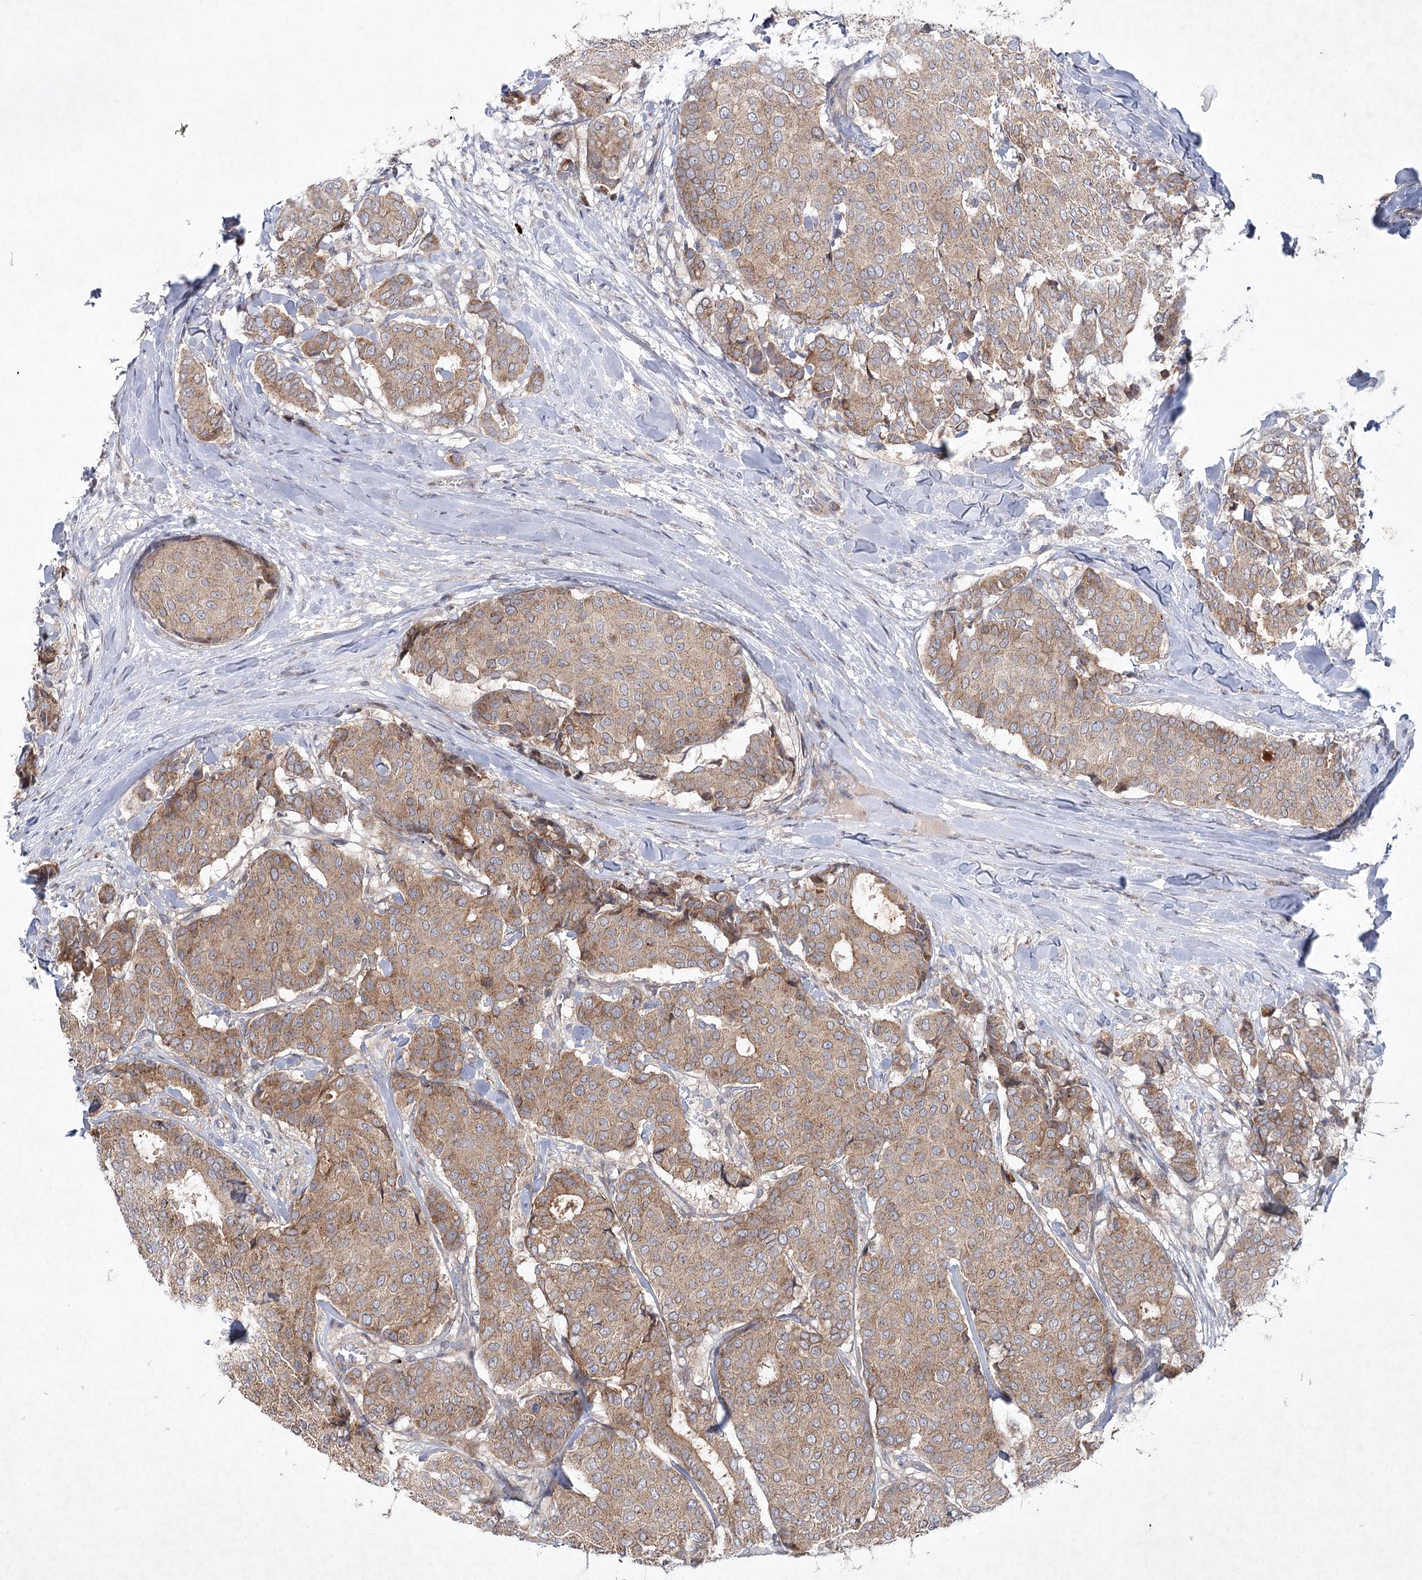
{"staining": {"intensity": "moderate", "quantity": ">75%", "location": "cytoplasmic/membranous"}, "tissue": "breast cancer", "cell_type": "Tumor cells", "image_type": "cancer", "snomed": [{"axis": "morphology", "description": "Duct carcinoma"}, {"axis": "topography", "description": "Breast"}], "caption": "There is medium levels of moderate cytoplasmic/membranous expression in tumor cells of breast cancer (intraductal carcinoma), as demonstrated by immunohistochemical staining (brown color).", "gene": "MAP3K13", "patient": {"sex": "female", "age": 75}}